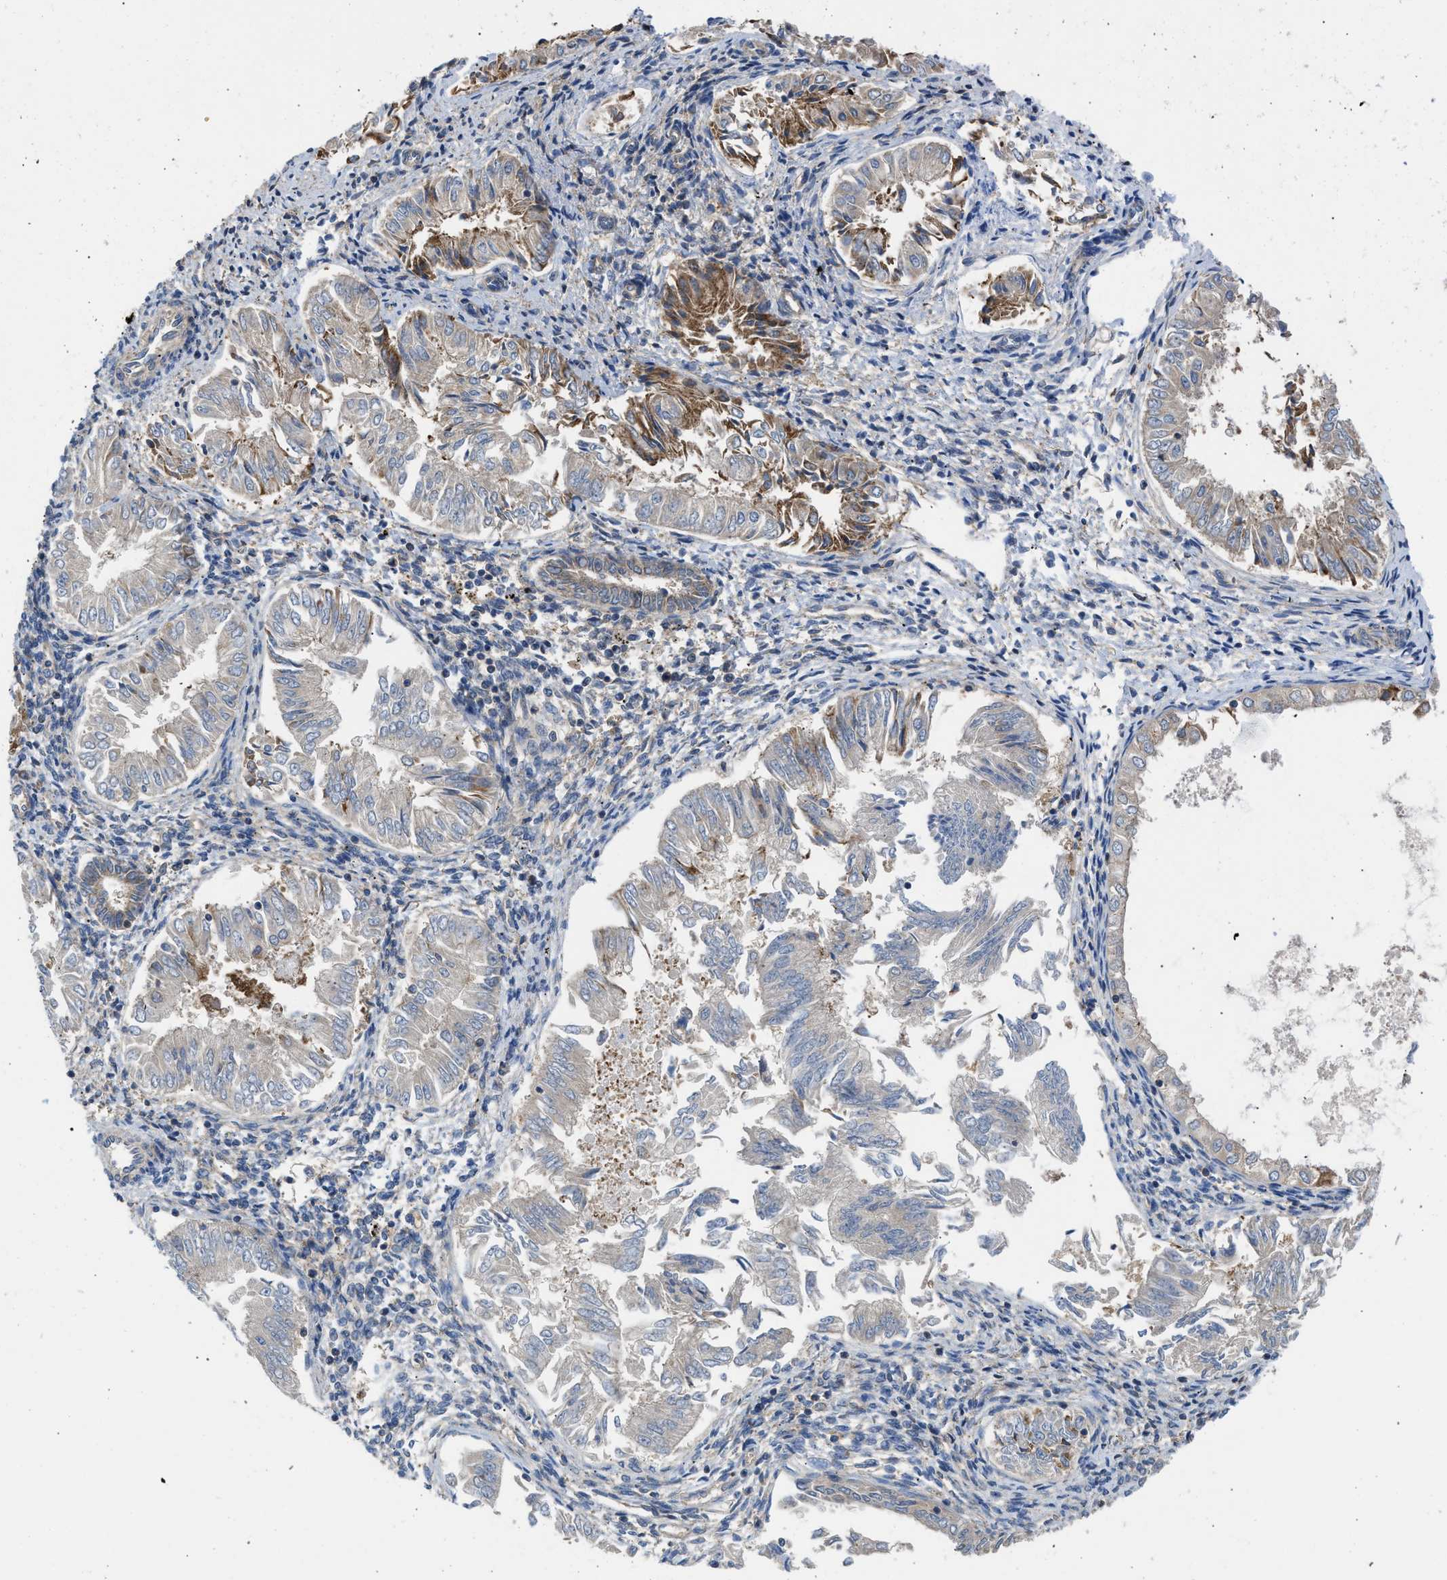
{"staining": {"intensity": "moderate", "quantity": "<25%", "location": "cytoplasmic/membranous"}, "tissue": "endometrial cancer", "cell_type": "Tumor cells", "image_type": "cancer", "snomed": [{"axis": "morphology", "description": "Adenocarcinoma, NOS"}, {"axis": "topography", "description": "Endometrium"}], "caption": "A low amount of moderate cytoplasmic/membranous expression is present in approximately <25% of tumor cells in endometrial cancer (adenocarcinoma) tissue. The staining was performed using DAB, with brown indicating positive protein expression. Nuclei are stained blue with hematoxylin.", "gene": "CHKB", "patient": {"sex": "female", "age": 53}}